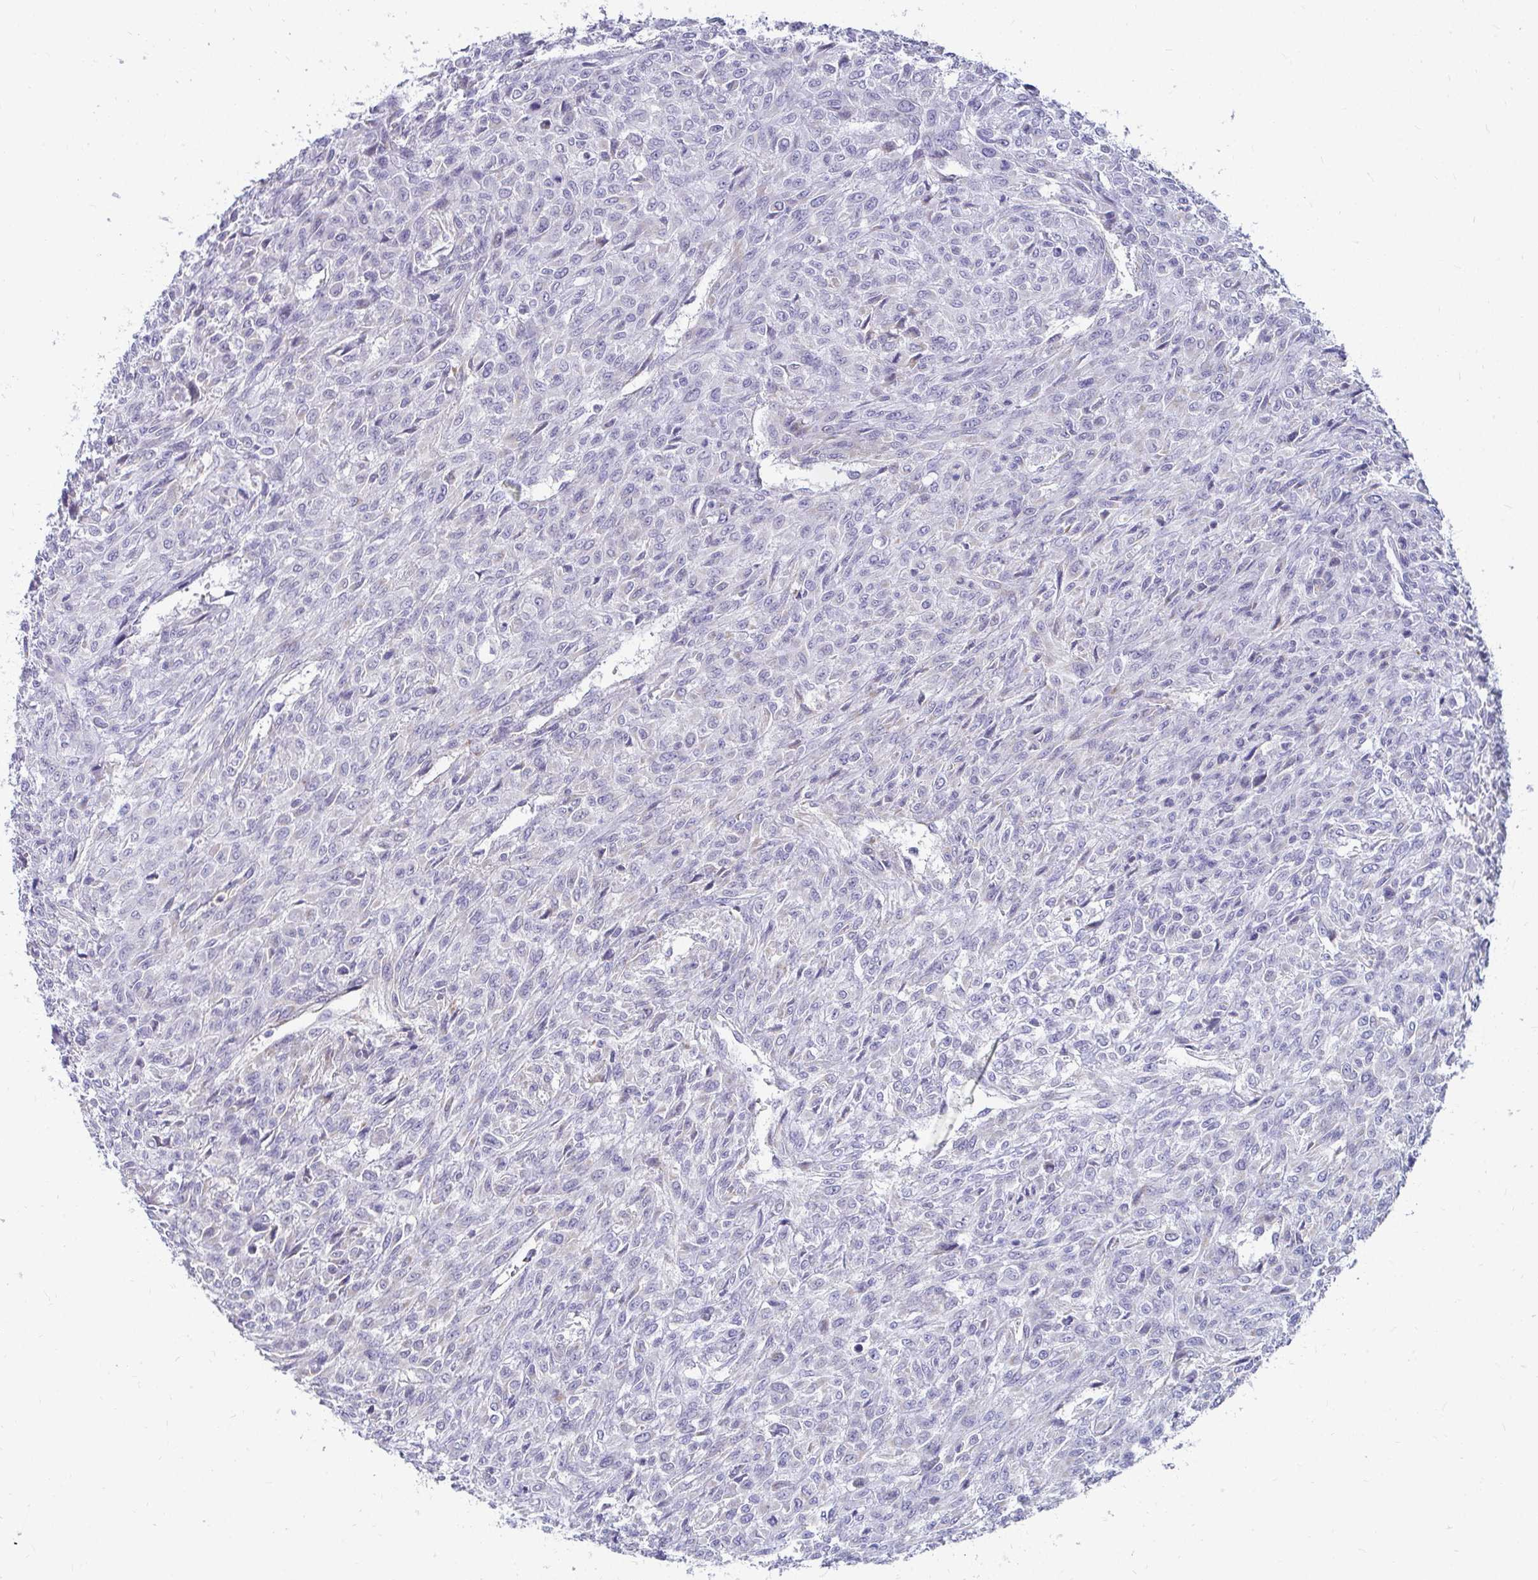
{"staining": {"intensity": "negative", "quantity": "none", "location": "none"}, "tissue": "renal cancer", "cell_type": "Tumor cells", "image_type": "cancer", "snomed": [{"axis": "morphology", "description": "Adenocarcinoma, NOS"}, {"axis": "topography", "description": "Kidney"}], "caption": "Histopathology image shows no protein expression in tumor cells of renal cancer tissue.", "gene": "EXOC5", "patient": {"sex": "male", "age": 58}}